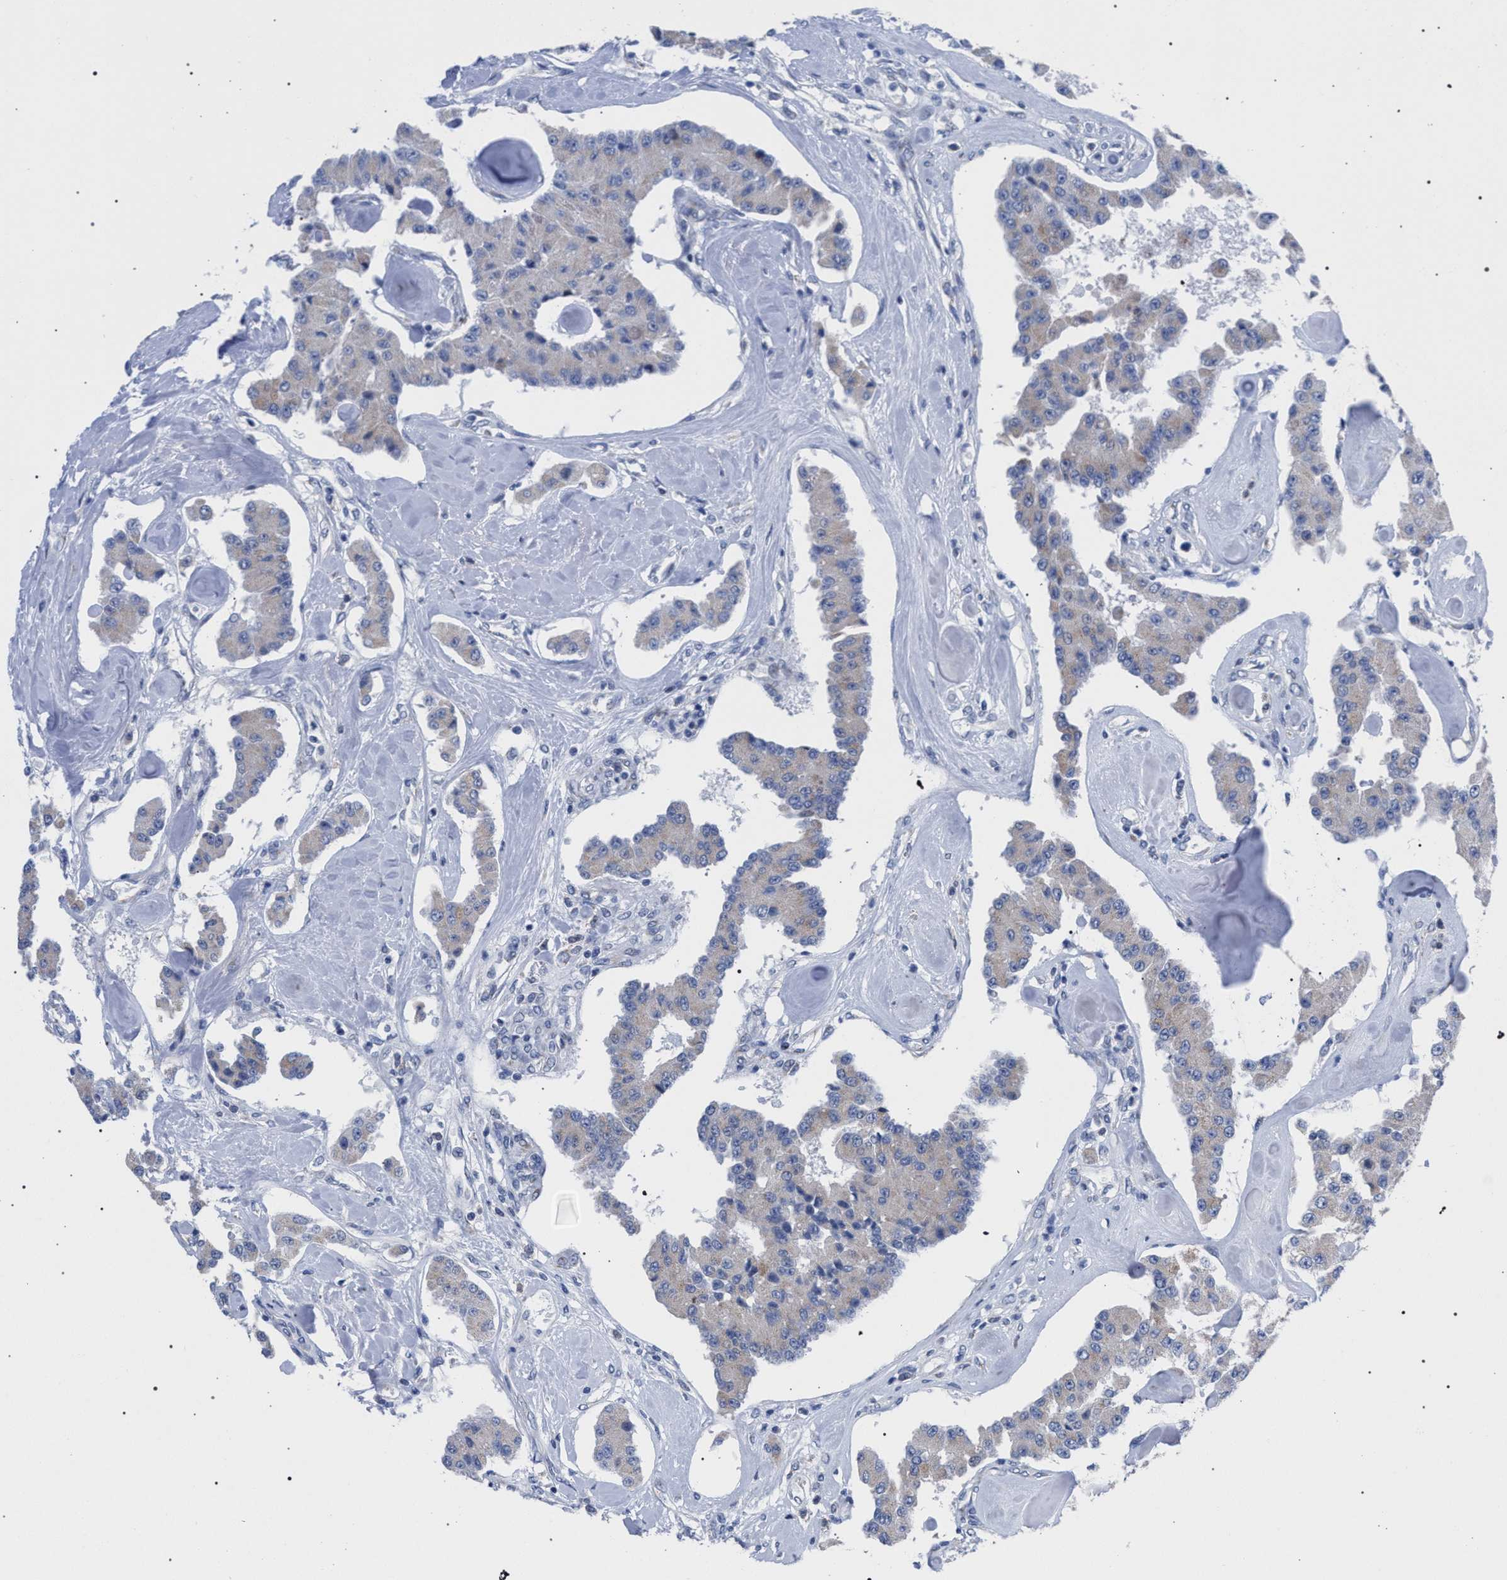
{"staining": {"intensity": "negative", "quantity": "none", "location": "none"}, "tissue": "carcinoid", "cell_type": "Tumor cells", "image_type": "cancer", "snomed": [{"axis": "morphology", "description": "Carcinoid, malignant, NOS"}, {"axis": "topography", "description": "Pancreas"}], "caption": "Human carcinoid (malignant) stained for a protein using IHC shows no expression in tumor cells.", "gene": "GOLGA2", "patient": {"sex": "male", "age": 41}}